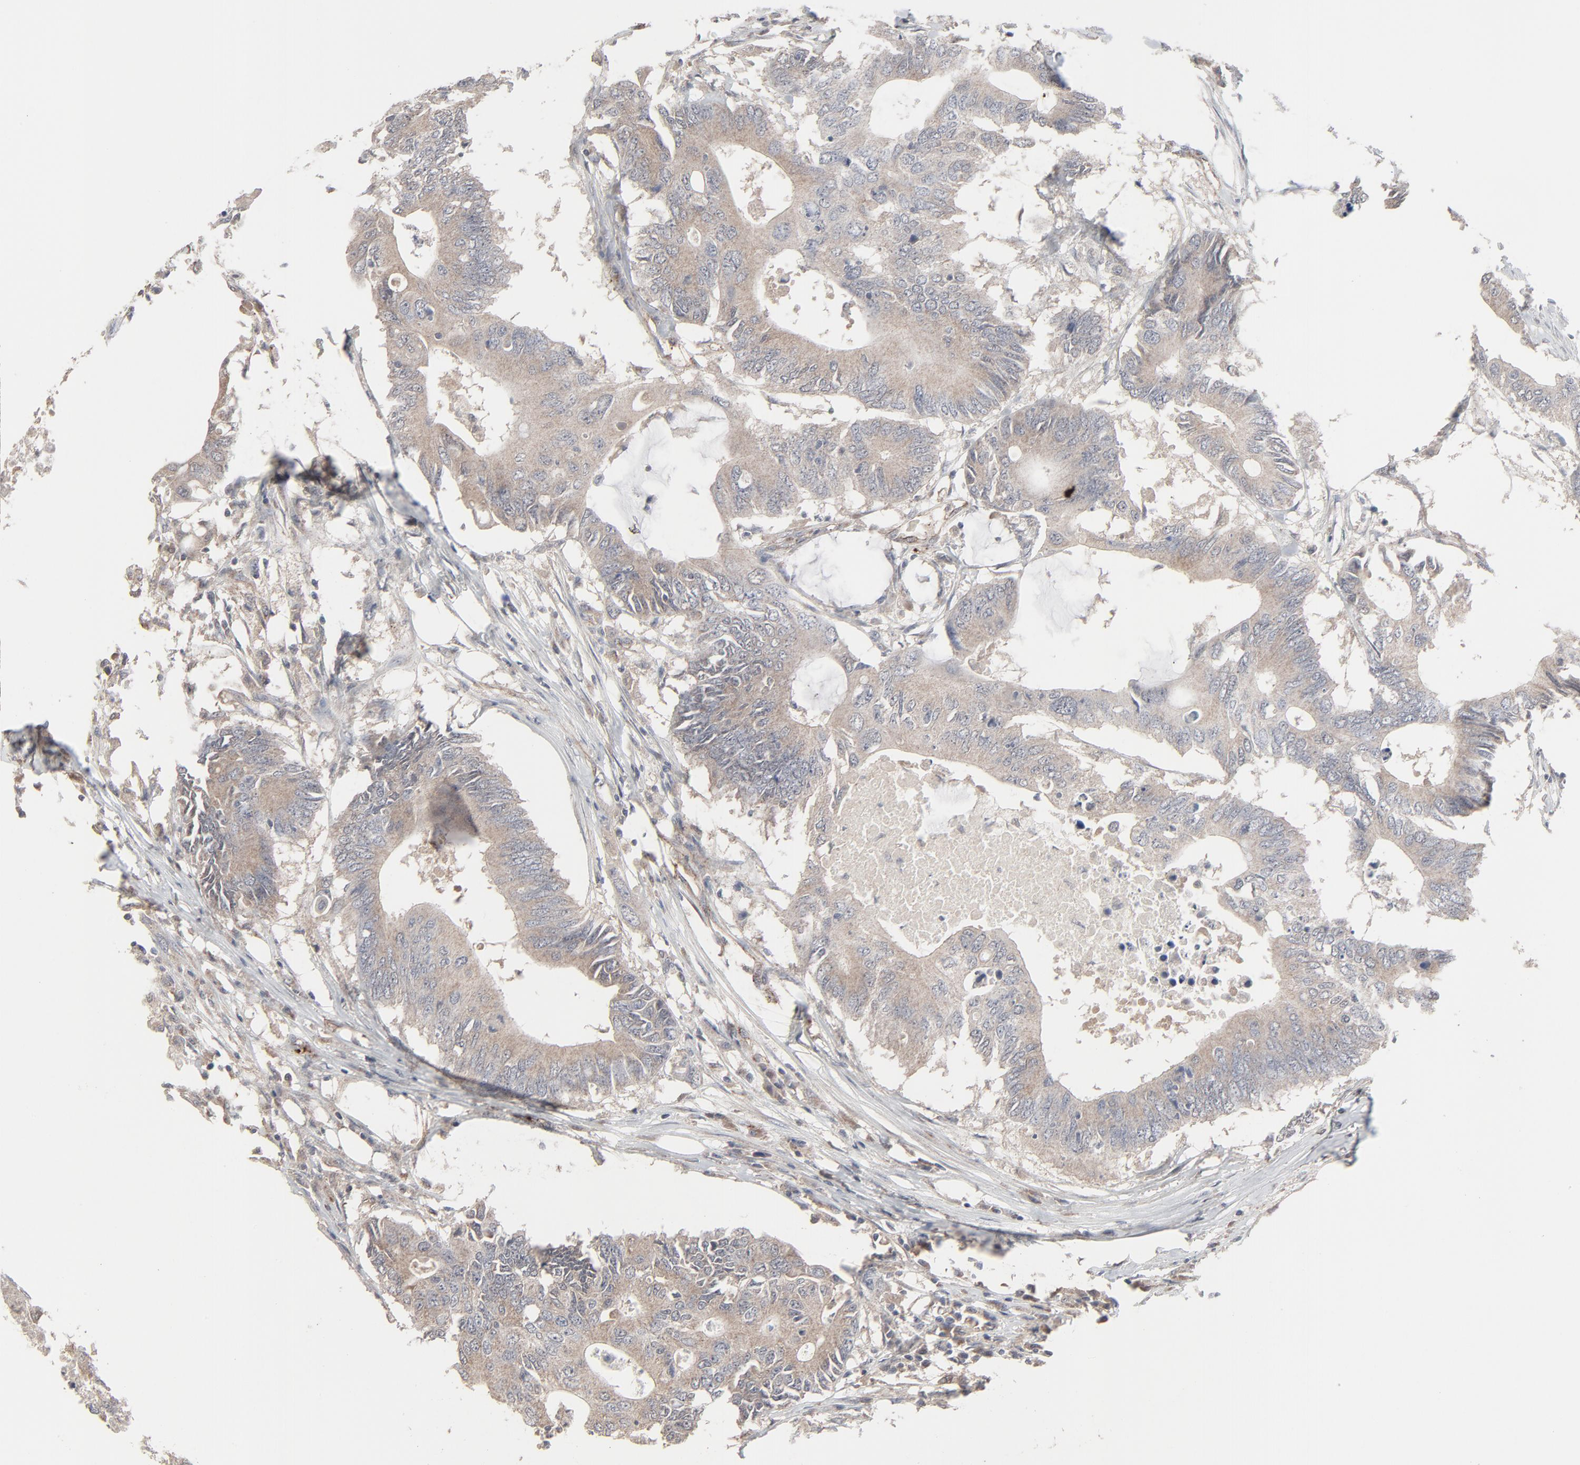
{"staining": {"intensity": "weak", "quantity": ">75%", "location": "cytoplasmic/membranous"}, "tissue": "colorectal cancer", "cell_type": "Tumor cells", "image_type": "cancer", "snomed": [{"axis": "morphology", "description": "Adenocarcinoma, NOS"}, {"axis": "topography", "description": "Colon"}], "caption": "Immunohistochemical staining of colorectal adenocarcinoma displays low levels of weak cytoplasmic/membranous protein staining in approximately >75% of tumor cells.", "gene": "JAM3", "patient": {"sex": "male", "age": 71}}